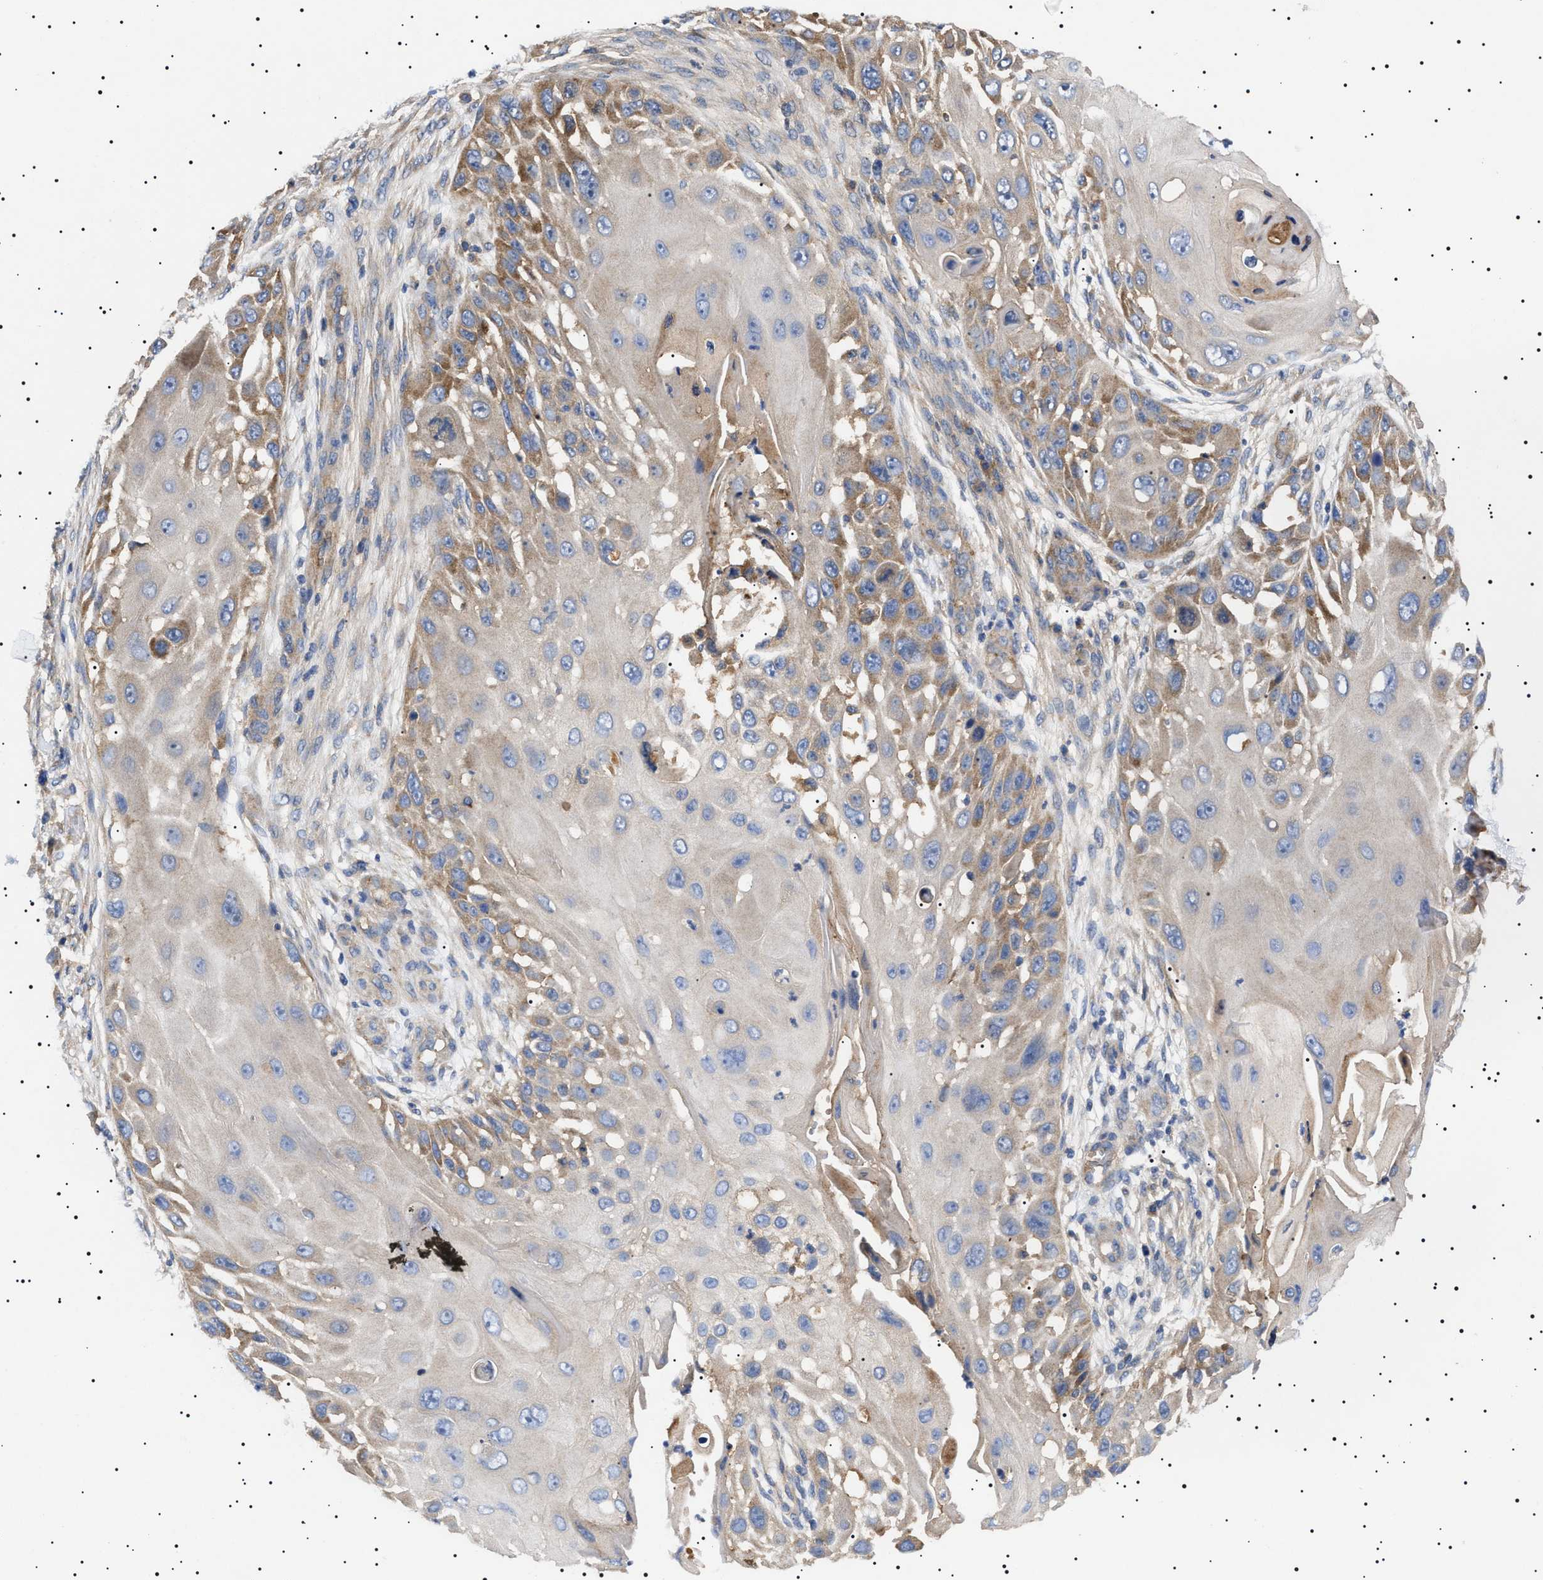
{"staining": {"intensity": "moderate", "quantity": ">75%", "location": "cytoplasmic/membranous"}, "tissue": "skin cancer", "cell_type": "Tumor cells", "image_type": "cancer", "snomed": [{"axis": "morphology", "description": "Squamous cell carcinoma, NOS"}, {"axis": "topography", "description": "Skin"}], "caption": "Immunohistochemical staining of human squamous cell carcinoma (skin) displays medium levels of moderate cytoplasmic/membranous positivity in about >75% of tumor cells.", "gene": "TPP2", "patient": {"sex": "female", "age": 44}}